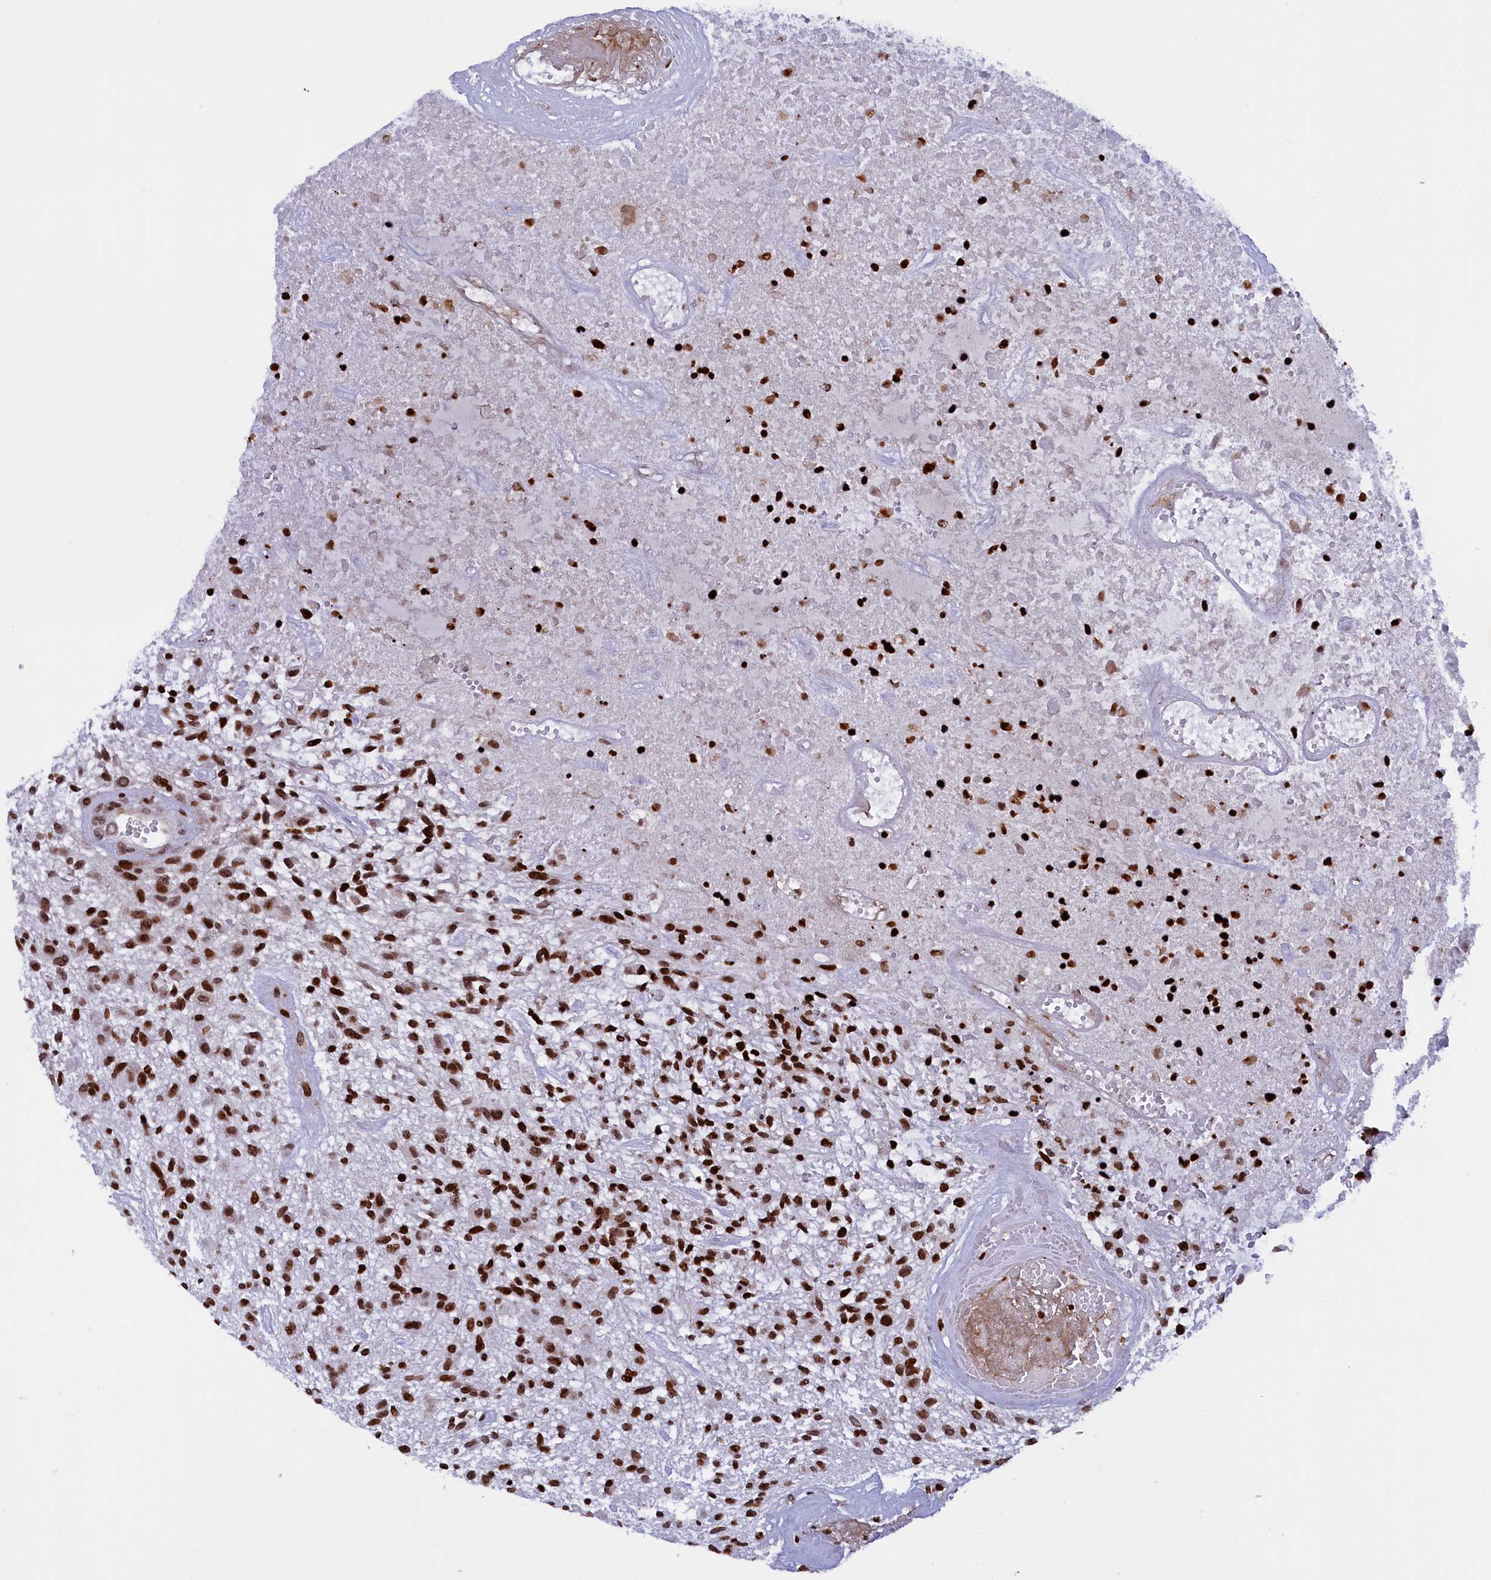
{"staining": {"intensity": "strong", "quantity": ">75%", "location": "nuclear"}, "tissue": "glioma", "cell_type": "Tumor cells", "image_type": "cancer", "snomed": [{"axis": "morphology", "description": "Glioma, malignant, High grade"}, {"axis": "topography", "description": "Brain"}], "caption": "DAB immunohistochemical staining of glioma reveals strong nuclear protein expression in about >75% of tumor cells.", "gene": "TIMM29", "patient": {"sex": "male", "age": 47}}